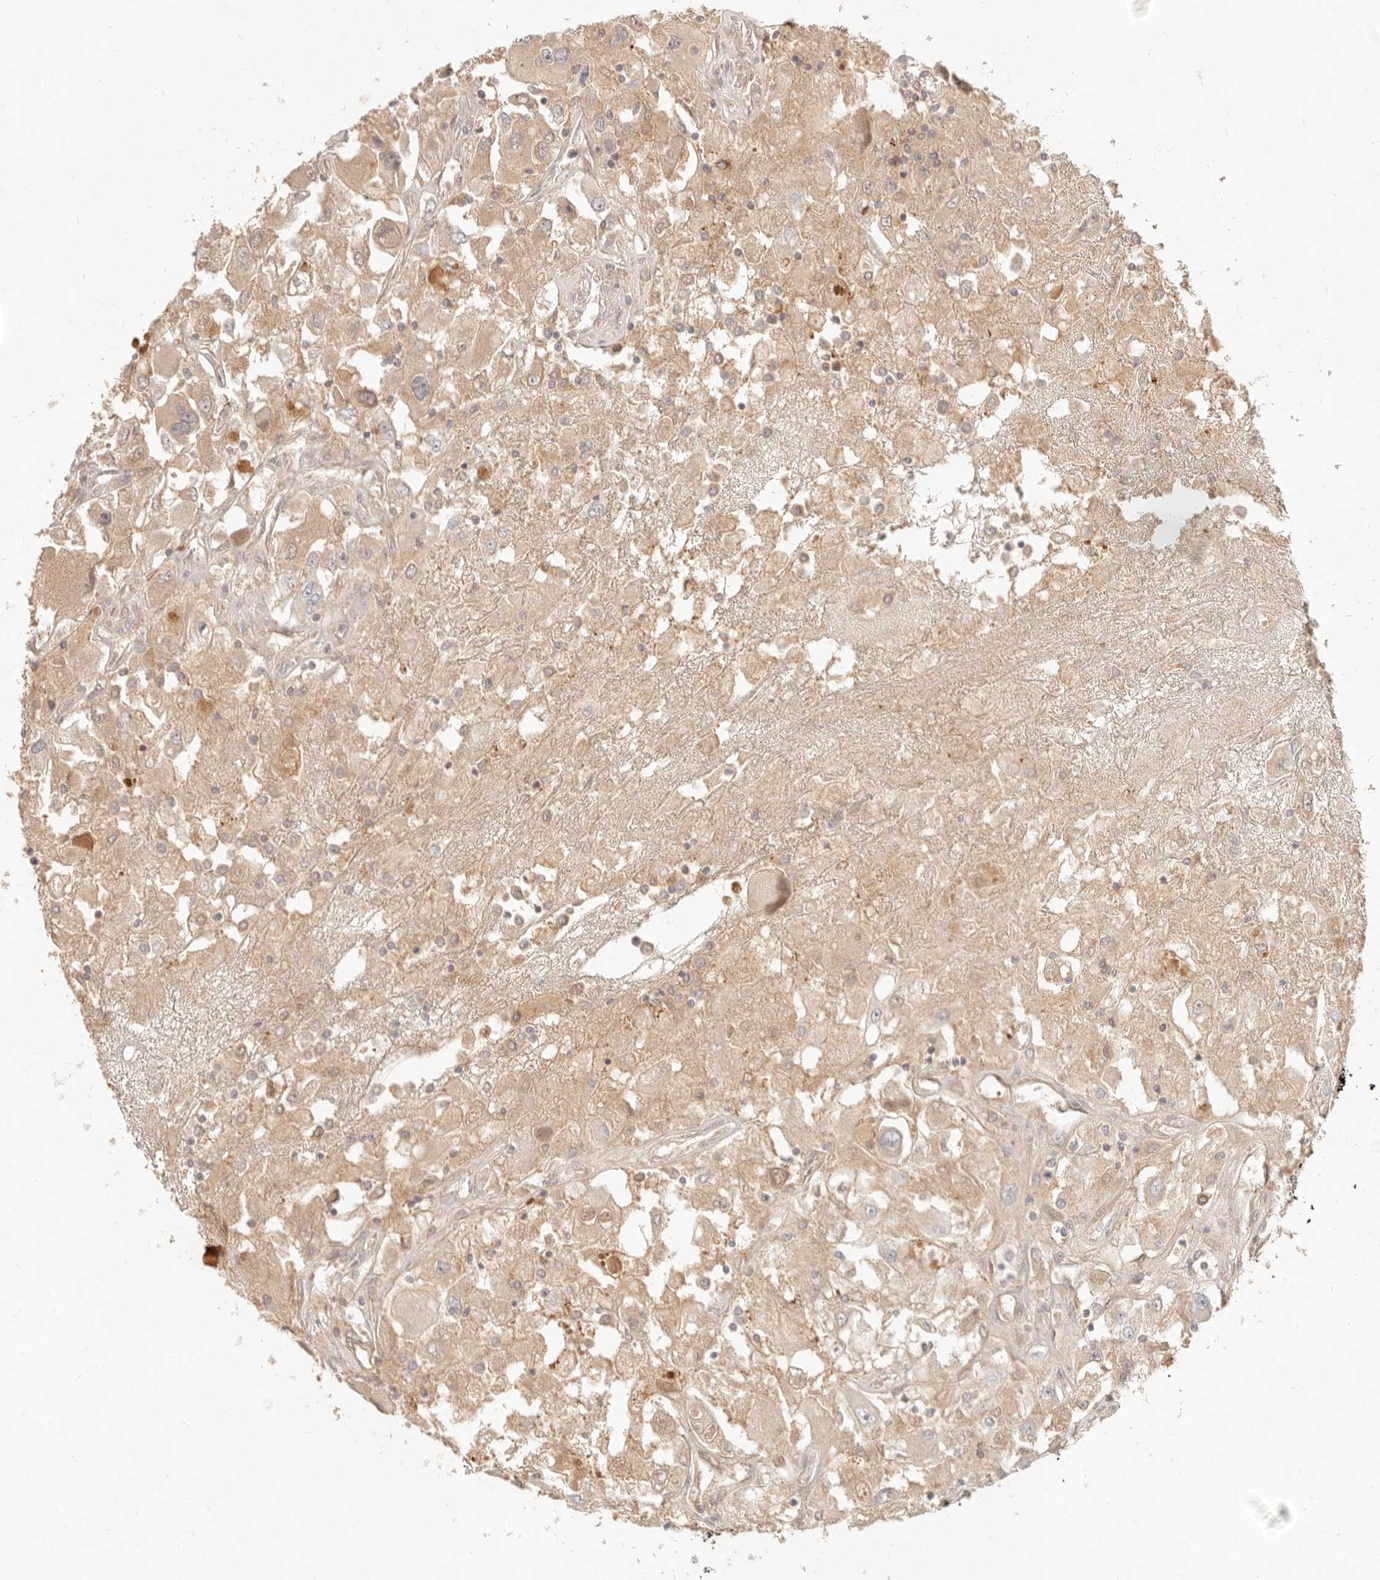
{"staining": {"intensity": "weak", "quantity": ">75%", "location": "cytoplasmic/membranous"}, "tissue": "renal cancer", "cell_type": "Tumor cells", "image_type": "cancer", "snomed": [{"axis": "morphology", "description": "Adenocarcinoma, NOS"}, {"axis": "topography", "description": "Kidney"}], "caption": "Protein analysis of renal cancer tissue reveals weak cytoplasmic/membranous expression in about >75% of tumor cells. Nuclei are stained in blue.", "gene": "NECAP2", "patient": {"sex": "female", "age": 52}}